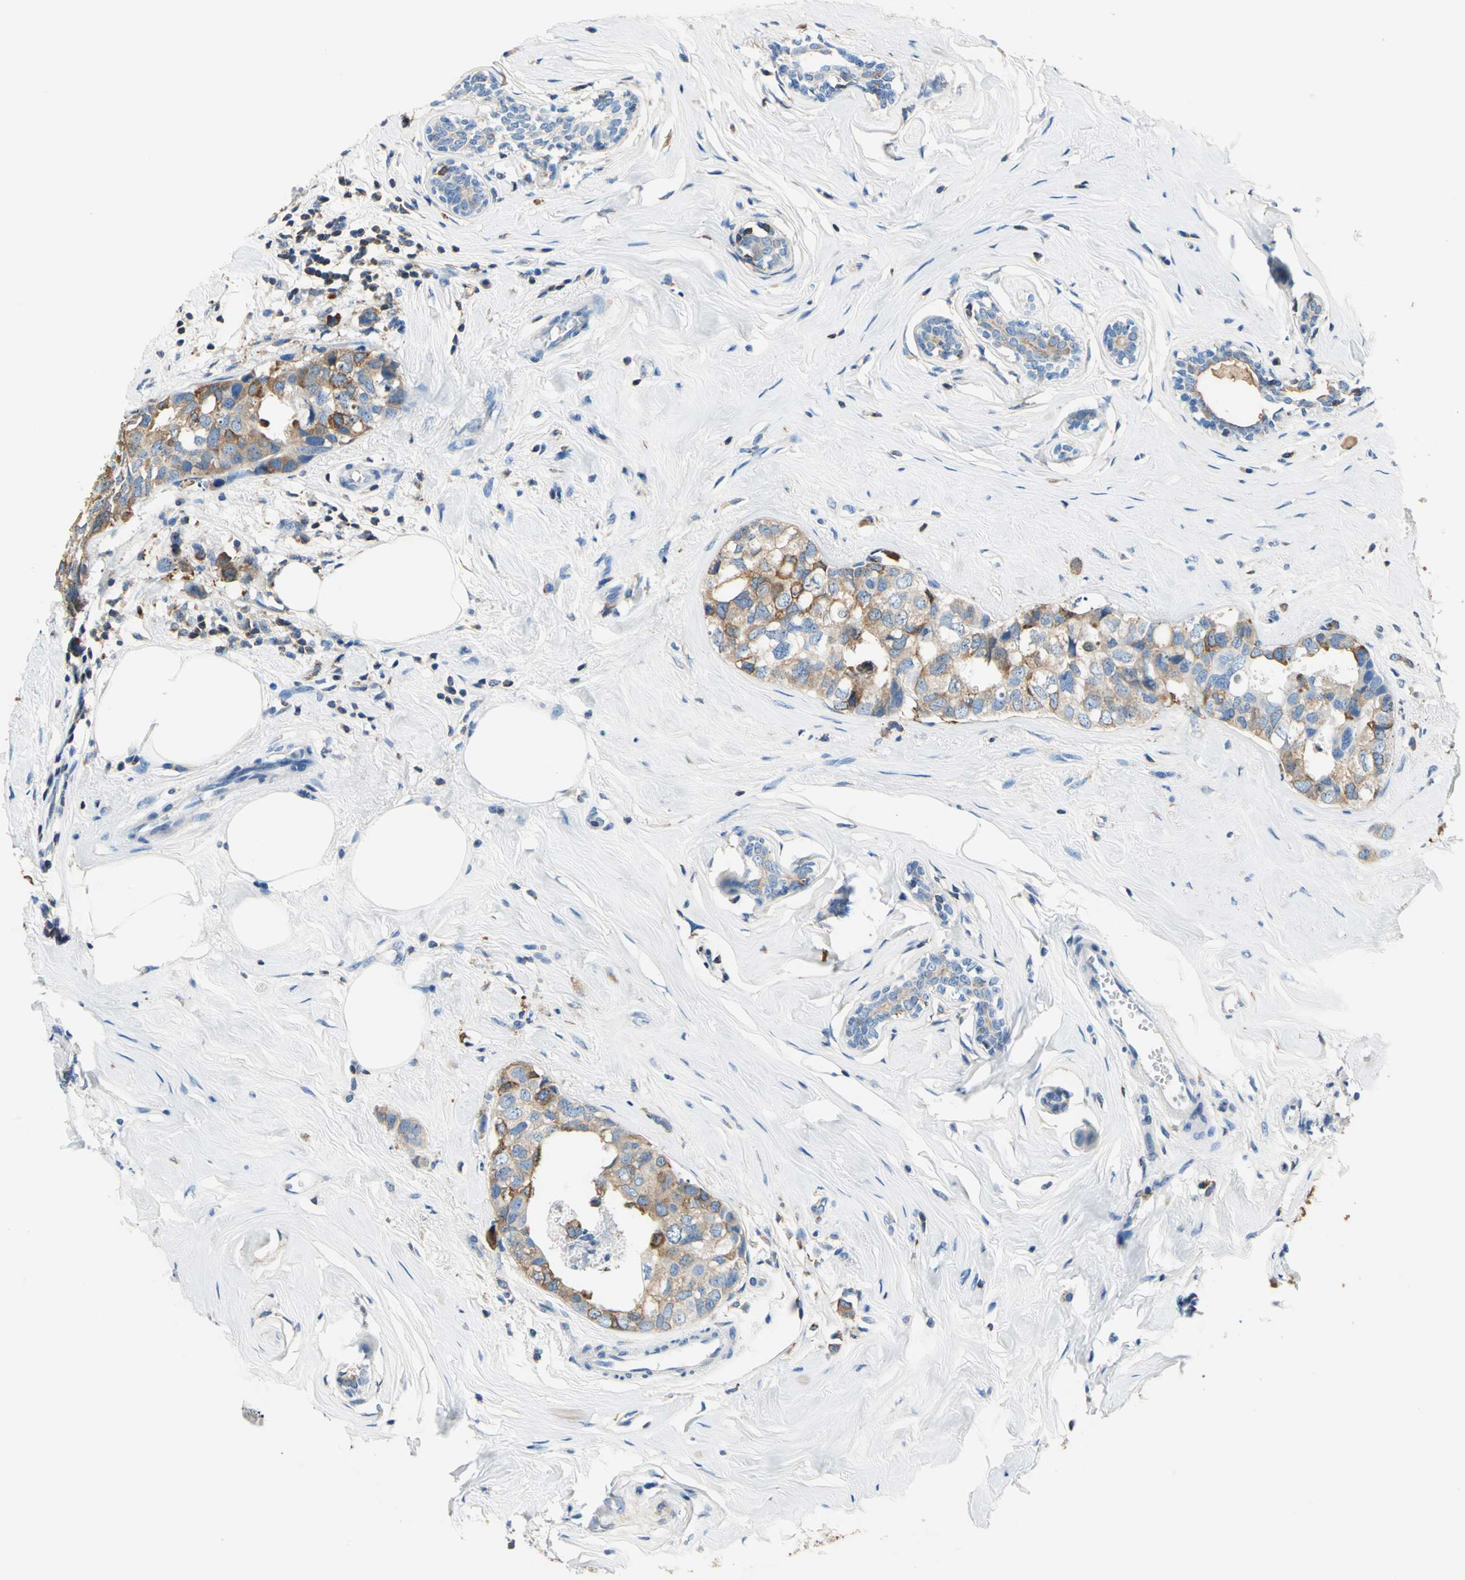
{"staining": {"intensity": "strong", "quantity": ">75%", "location": "cytoplasmic/membranous"}, "tissue": "breast cancer", "cell_type": "Tumor cells", "image_type": "cancer", "snomed": [{"axis": "morphology", "description": "Normal tissue, NOS"}, {"axis": "morphology", "description": "Duct carcinoma"}, {"axis": "topography", "description": "Breast"}], "caption": "IHC (DAB (3,3'-diaminobenzidine)) staining of human breast cancer (infiltrating ductal carcinoma) shows strong cytoplasmic/membranous protein staining in about >75% of tumor cells.", "gene": "SEPTIN6", "patient": {"sex": "female", "age": 50}}